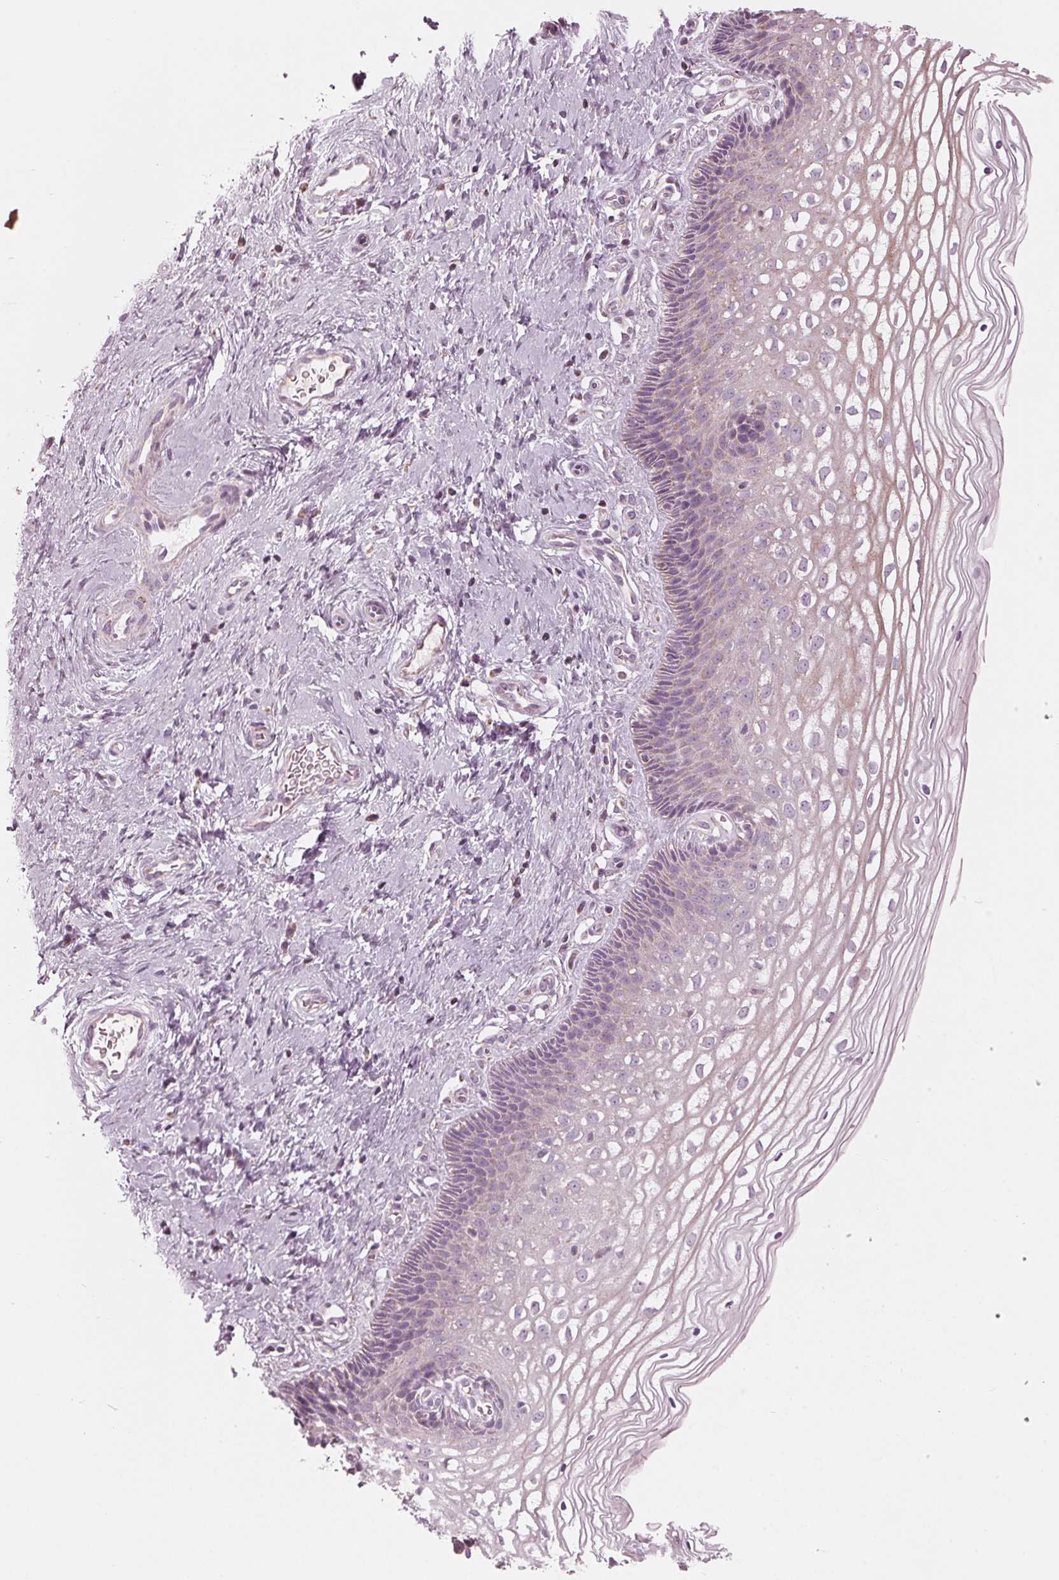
{"staining": {"intensity": "moderate", "quantity": "25%-75%", "location": "cytoplasmic/membranous"}, "tissue": "cervix", "cell_type": "Glandular cells", "image_type": "normal", "snomed": [{"axis": "morphology", "description": "Normal tissue, NOS"}, {"axis": "topography", "description": "Cervix"}], "caption": "The image reveals immunohistochemical staining of normal cervix. There is moderate cytoplasmic/membranous staining is present in about 25%-75% of glandular cells. The protein of interest is shown in brown color, while the nuclei are stained blue.", "gene": "CLN6", "patient": {"sex": "female", "age": 34}}